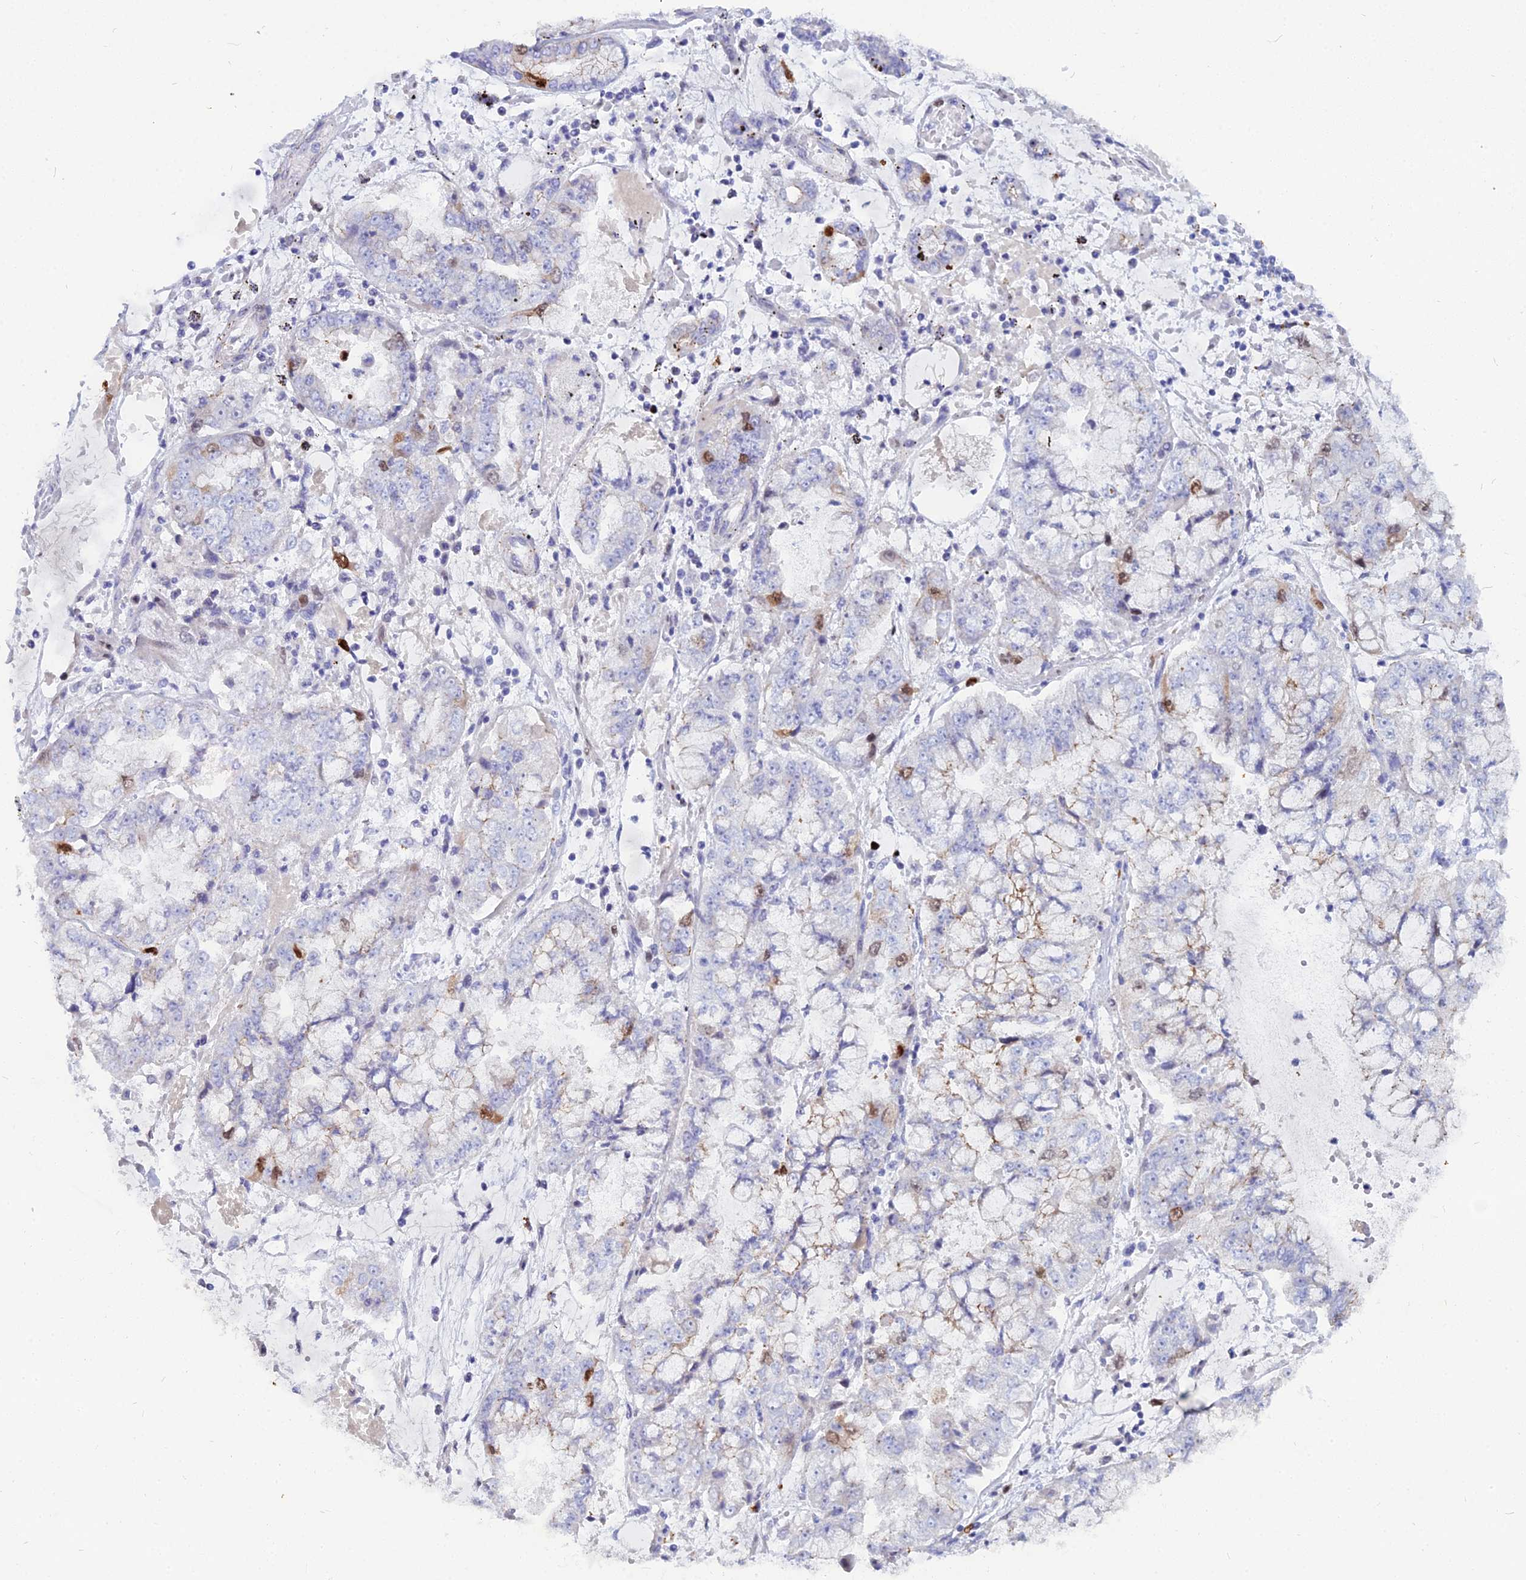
{"staining": {"intensity": "moderate", "quantity": "<25%", "location": "cytoplasmic/membranous,nuclear"}, "tissue": "stomach cancer", "cell_type": "Tumor cells", "image_type": "cancer", "snomed": [{"axis": "morphology", "description": "Adenocarcinoma, NOS"}, {"axis": "topography", "description": "Stomach"}], "caption": "About <25% of tumor cells in human adenocarcinoma (stomach) show moderate cytoplasmic/membranous and nuclear protein expression as visualized by brown immunohistochemical staining.", "gene": "NUSAP1", "patient": {"sex": "male", "age": 76}}